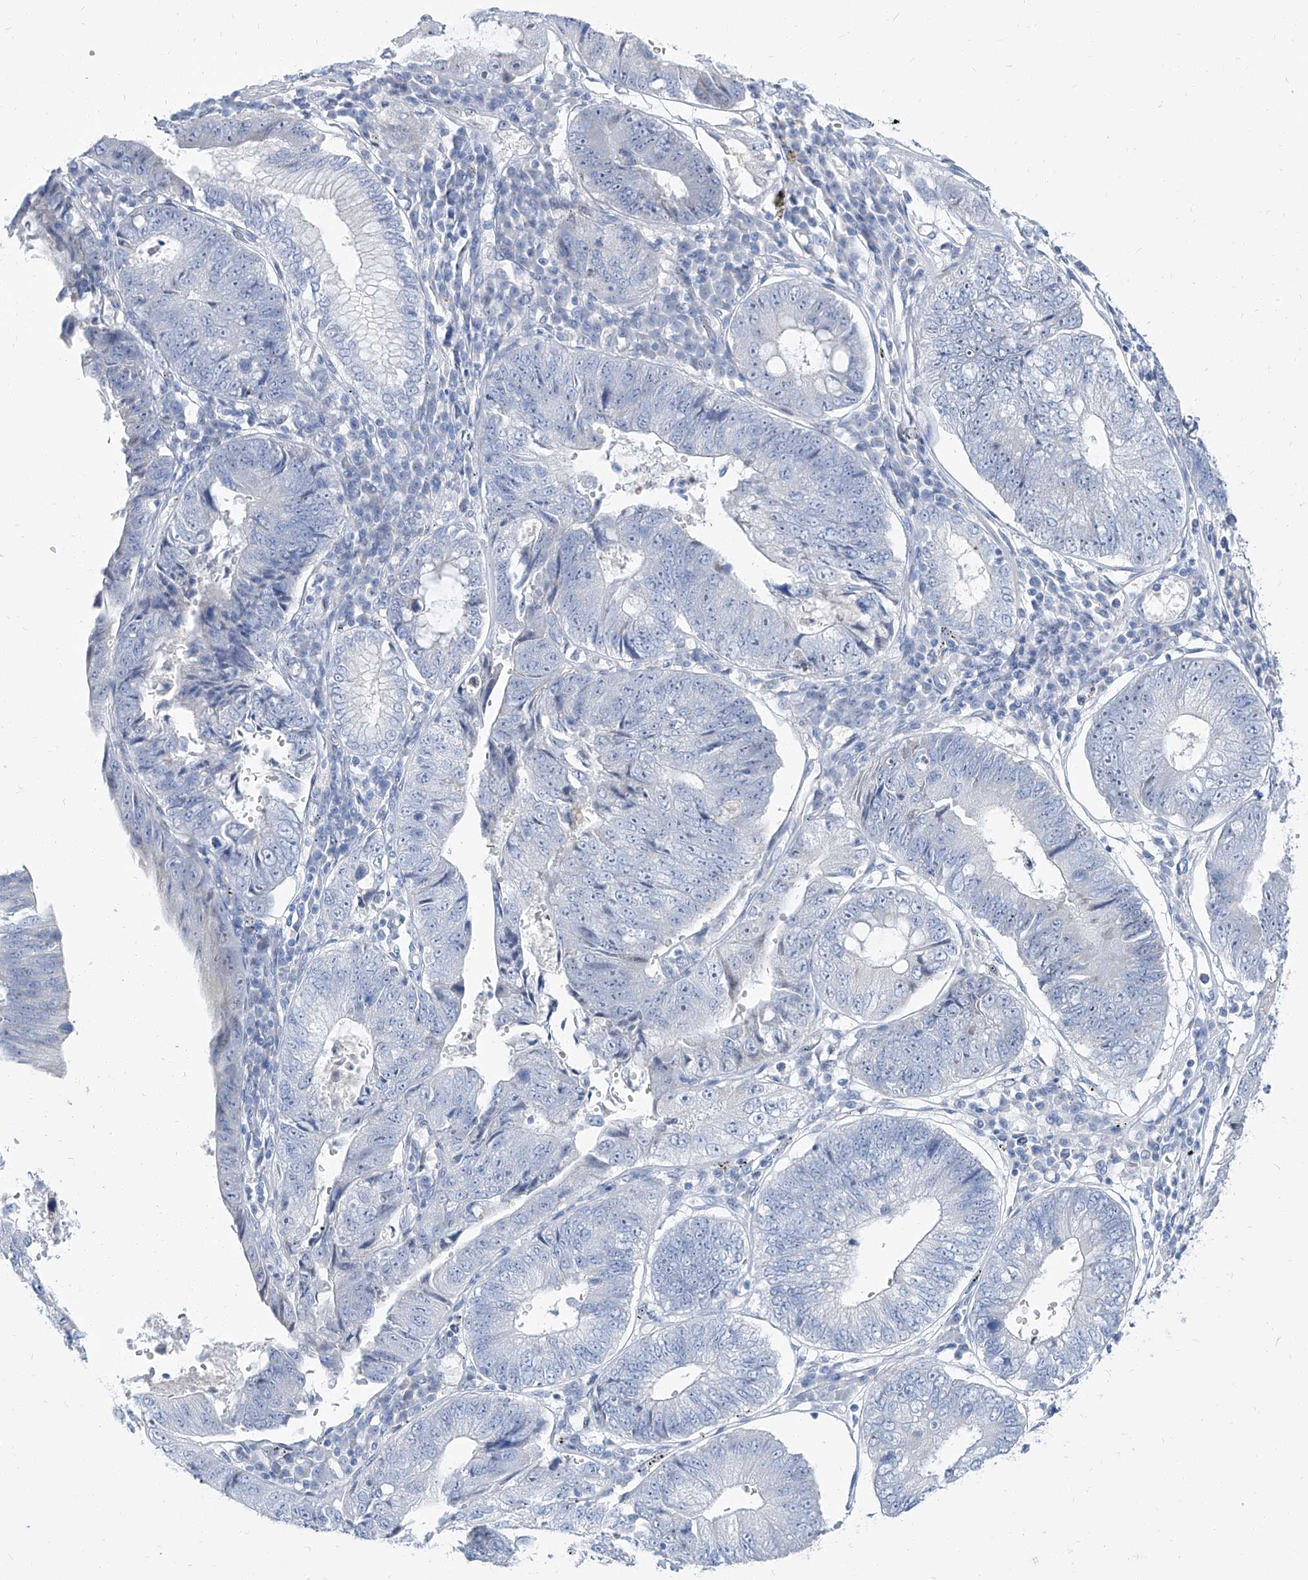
{"staining": {"intensity": "negative", "quantity": "none", "location": "none"}, "tissue": "stomach cancer", "cell_type": "Tumor cells", "image_type": "cancer", "snomed": [{"axis": "morphology", "description": "Adenocarcinoma, NOS"}, {"axis": "topography", "description": "Stomach"}], "caption": "Immunohistochemistry image of stomach cancer (adenocarcinoma) stained for a protein (brown), which exhibits no positivity in tumor cells.", "gene": "TXLNB", "patient": {"sex": "male", "age": 59}}